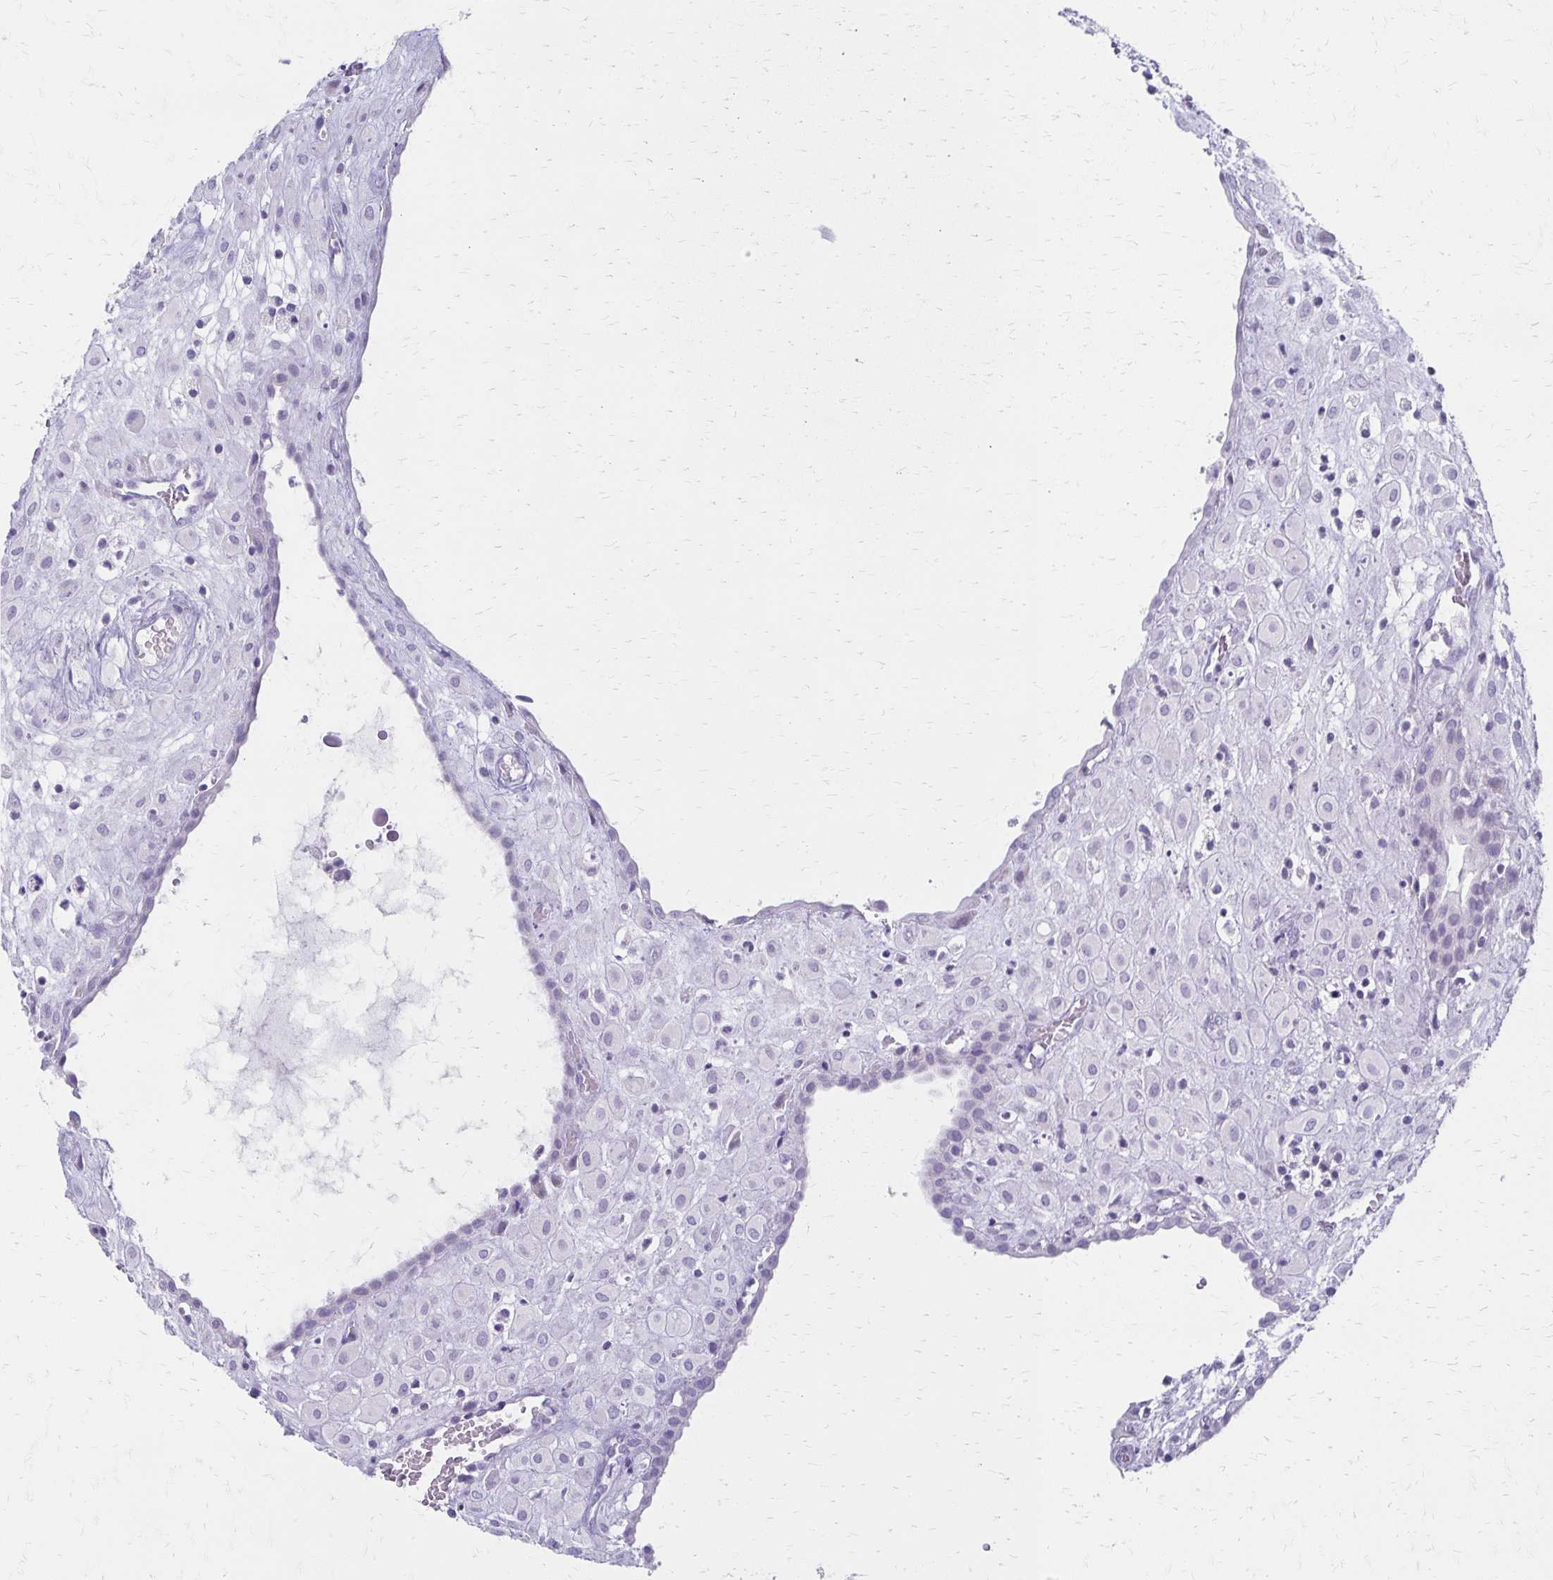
{"staining": {"intensity": "negative", "quantity": "none", "location": "none"}, "tissue": "placenta", "cell_type": "Decidual cells", "image_type": "normal", "snomed": [{"axis": "morphology", "description": "Normal tissue, NOS"}, {"axis": "topography", "description": "Placenta"}], "caption": "The image exhibits no significant expression in decidual cells of placenta. The staining is performed using DAB (3,3'-diaminobenzidine) brown chromogen with nuclei counter-stained in using hematoxylin.", "gene": "IVL", "patient": {"sex": "female", "age": 24}}